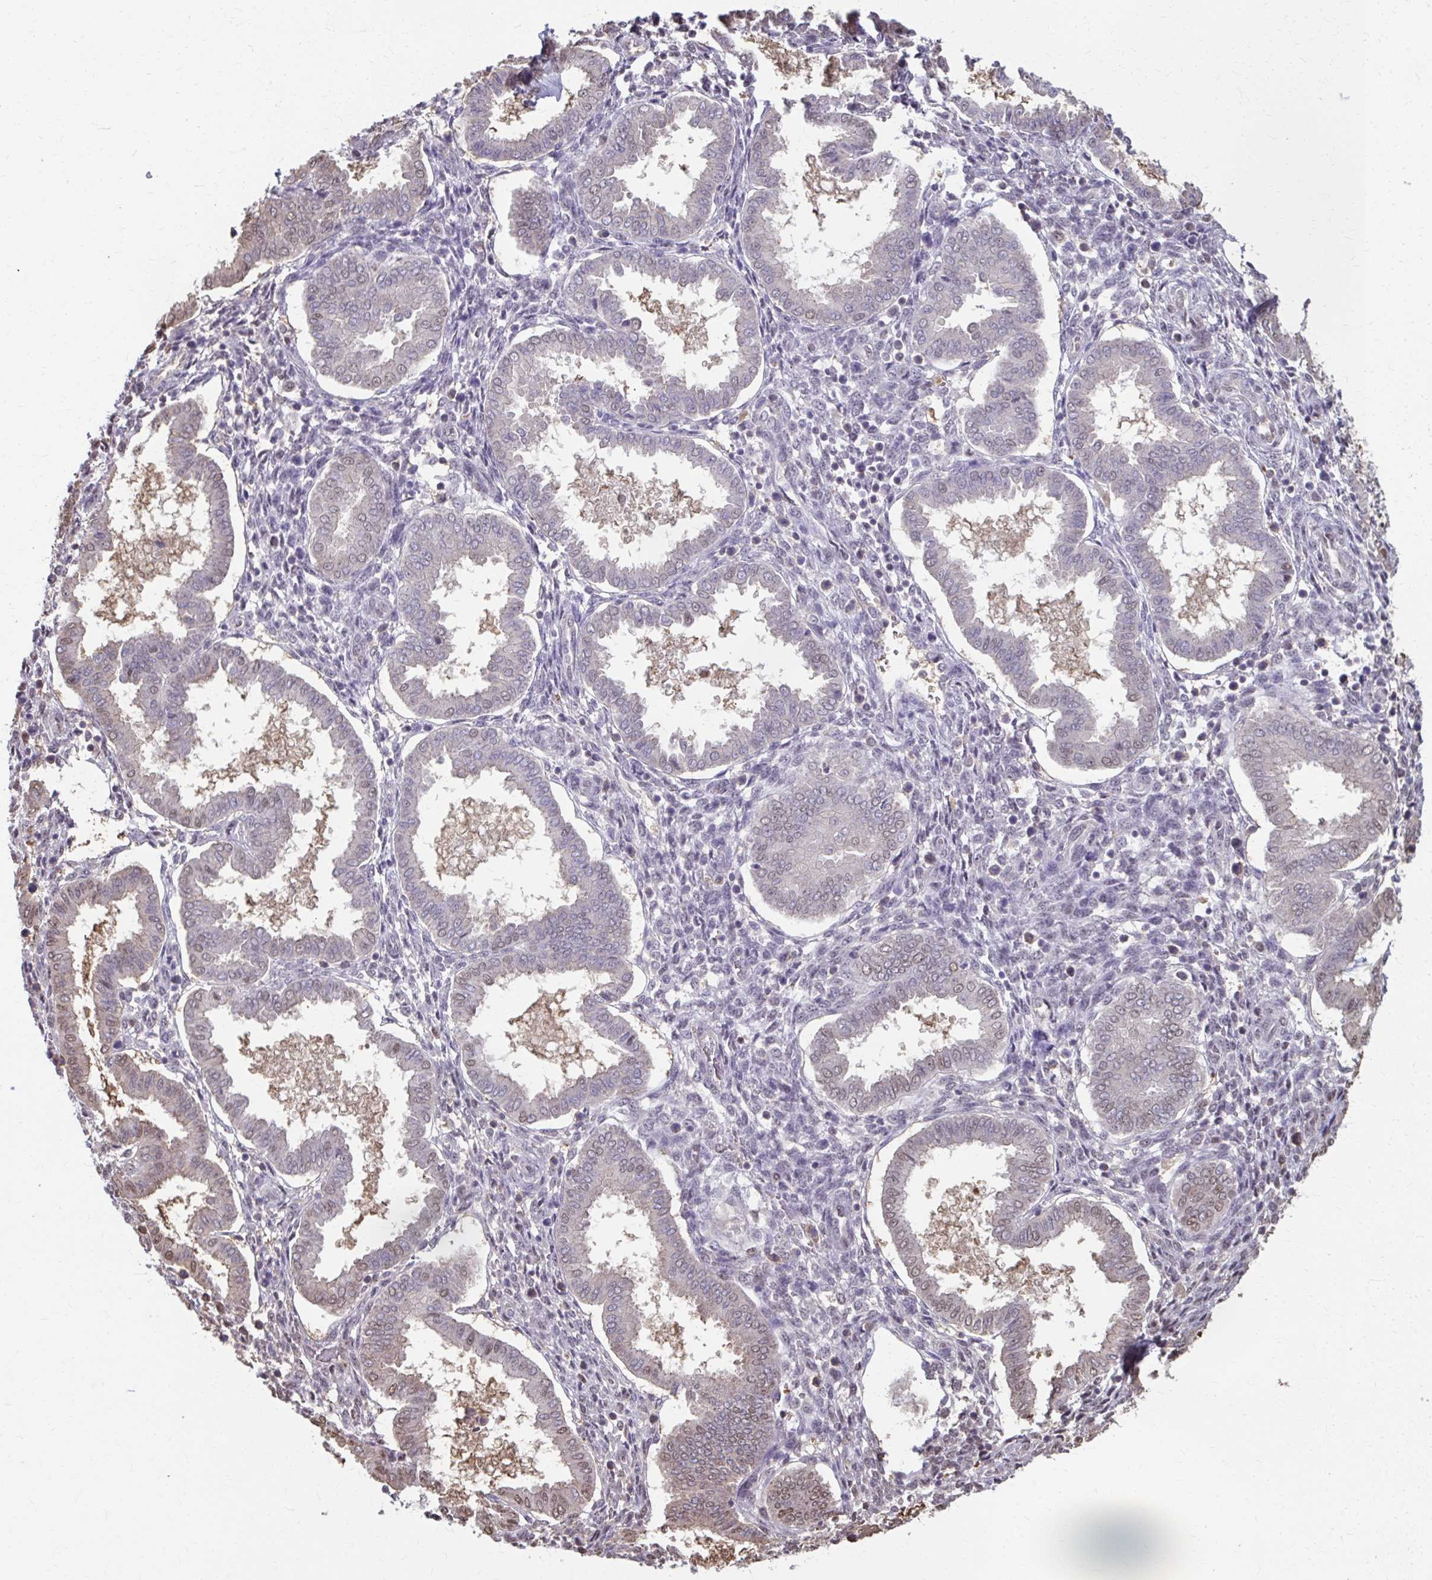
{"staining": {"intensity": "negative", "quantity": "none", "location": "none"}, "tissue": "endometrium", "cell_type": "Cells in endometrial stroma", "image_type": "normal", "snomed": [{"axis": "morphology", "description": "Normal tissue, NOS"}, {"axis": "topography", "description": "Endometrium"}], "caption": "Endometrium was stained to show a protein in brown. There is no significant positivity in cells in endometrial stroma. (DAB (3,3'-diaminobenzidine) immunohistochemistry (IHC), high magnification).", "gene": "ING4", "patient": {"sex": "female", "age": 24}}